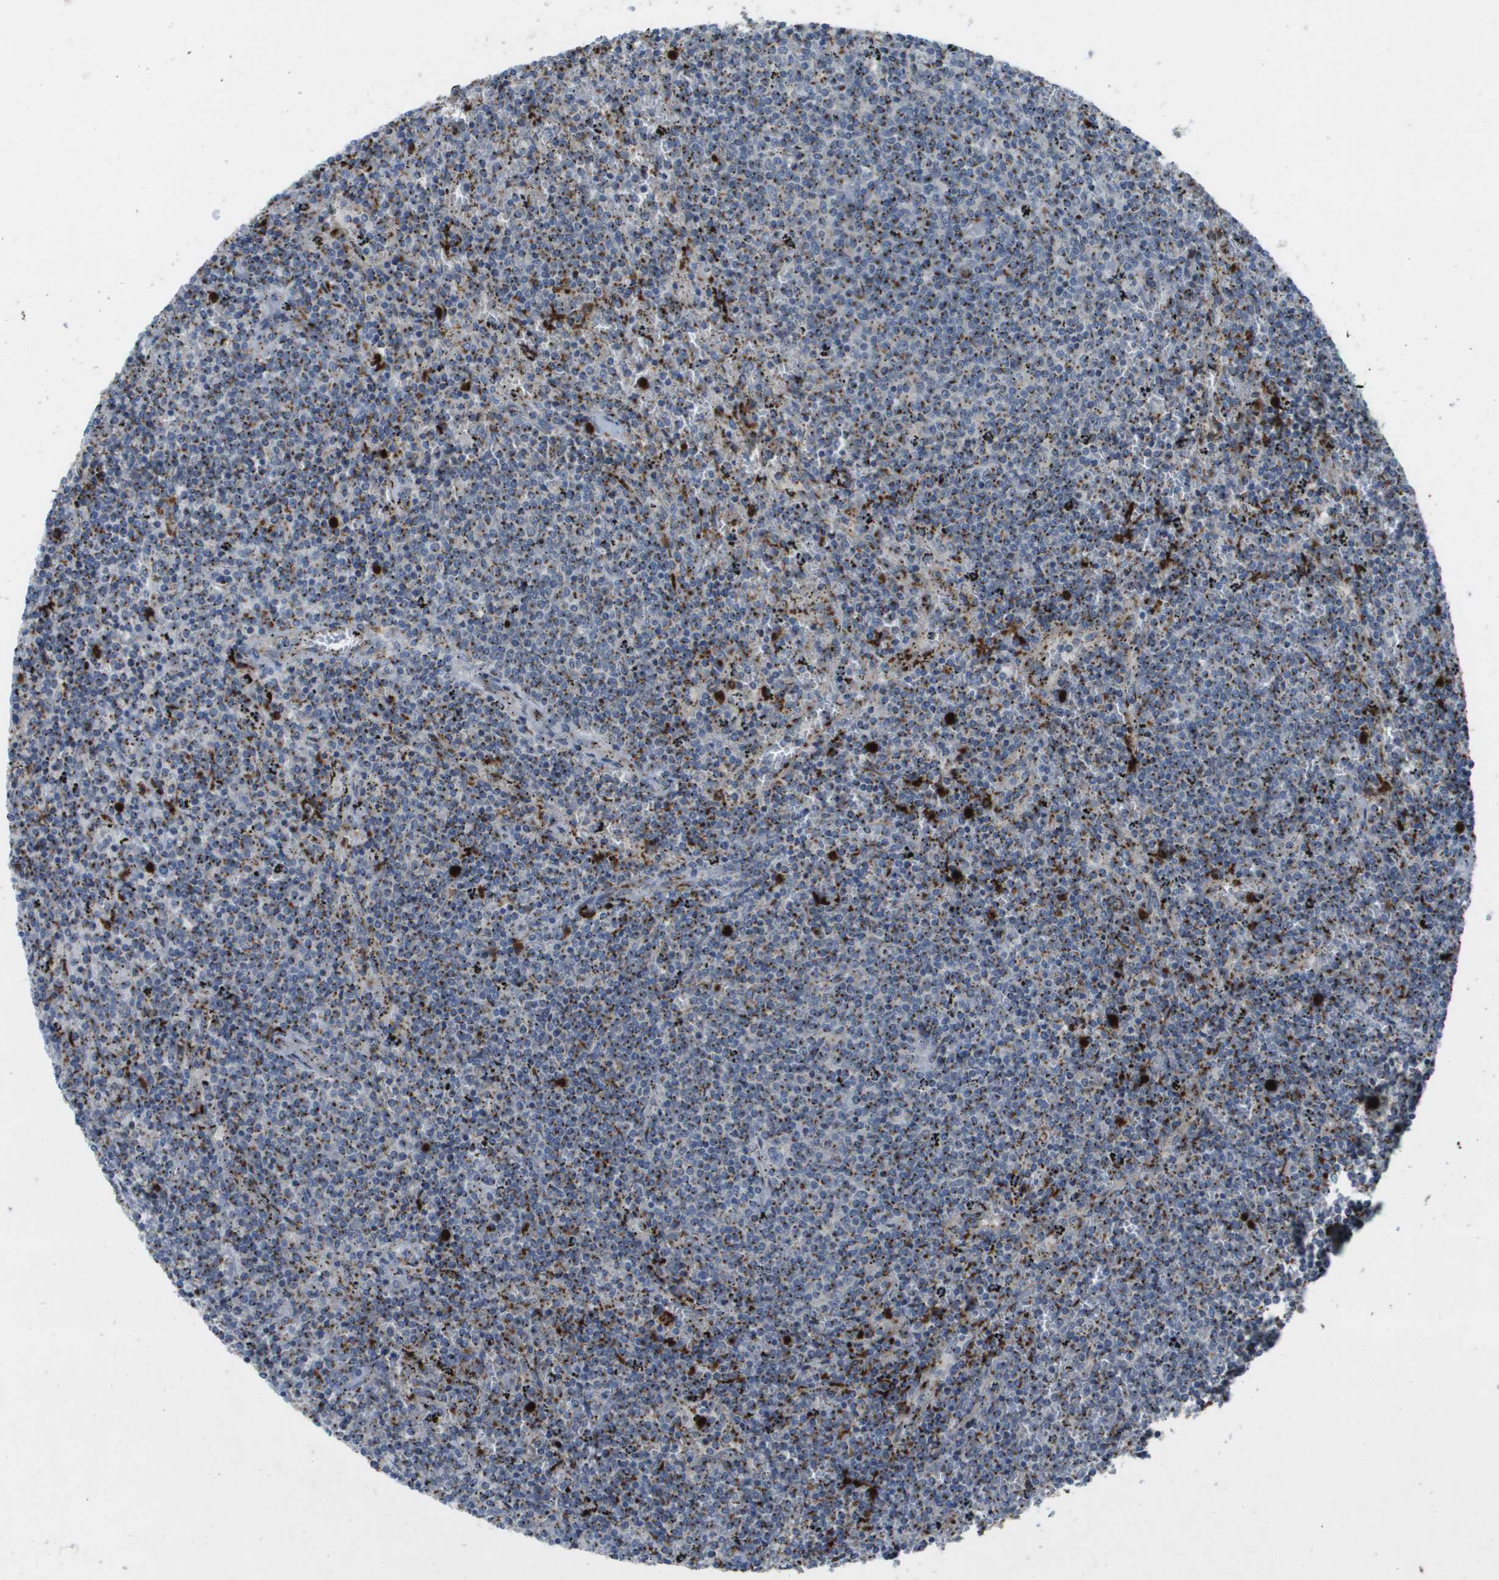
{"staining": {"intensity": "strong", "quantity": ">75%", "location": "cytoplasmic/membranous"}, "tissue": "lymphoma", "cell_type": "Tumor cells", "image_type": "cancer", "snomed": [{"axis": "morphology", "description": "Malignant lymphoma, non-Hodgkin's type, Low grade"}, {"axis": "topography", "description": "Spleen"}], "caption": "An image showing strong cytoplasmic/membranous expression in about >75% of tumor cells in lymphoma, as visualized by brown immunohistochemical staining.", "gene": "QSOX2", "patient": {"sex": "female", "age": 50}}